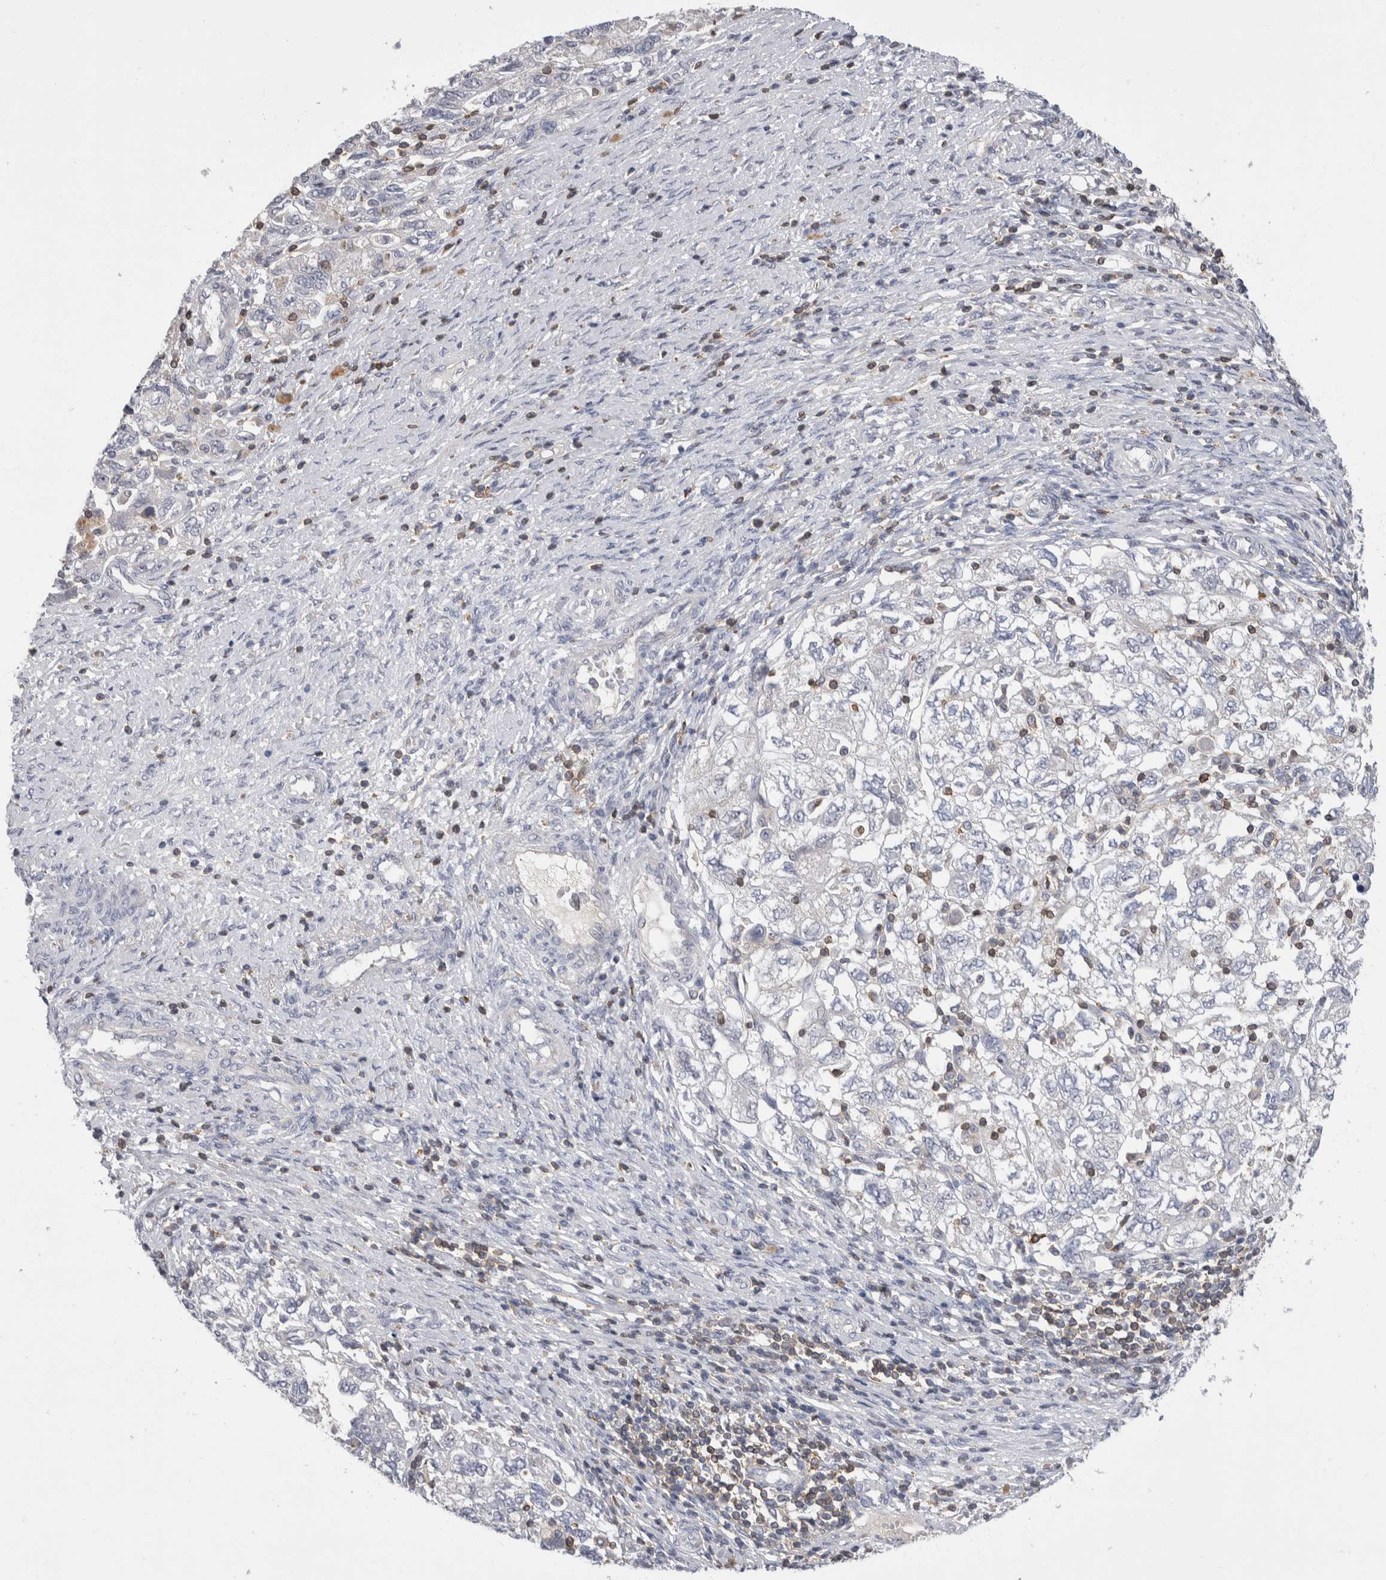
{"staining": {"intensity": "negative", "quantity": "none", "location": "none"}, "tissue": "ovarian cancer", "cell_type": "Tumor cells", "image_type": "cancer", "snomed": [{"axis": "morphology", "description": "Carcinoma, NOS"}, {"axis": "morphology", "description": "Cystadenocarcinoma, serous, NOS"}, {"axis": "topography", "description": "Ovary"}], "caption": "Immunohistochemistry photomicrograph of human carcinoma (ovarian) stained for a protein (brown), which demonstrates no staining in tumor cells. Nuclei are stained in blue.", "gene": "CEP295NL", "patient": {"sex": "female", "age": 69}}